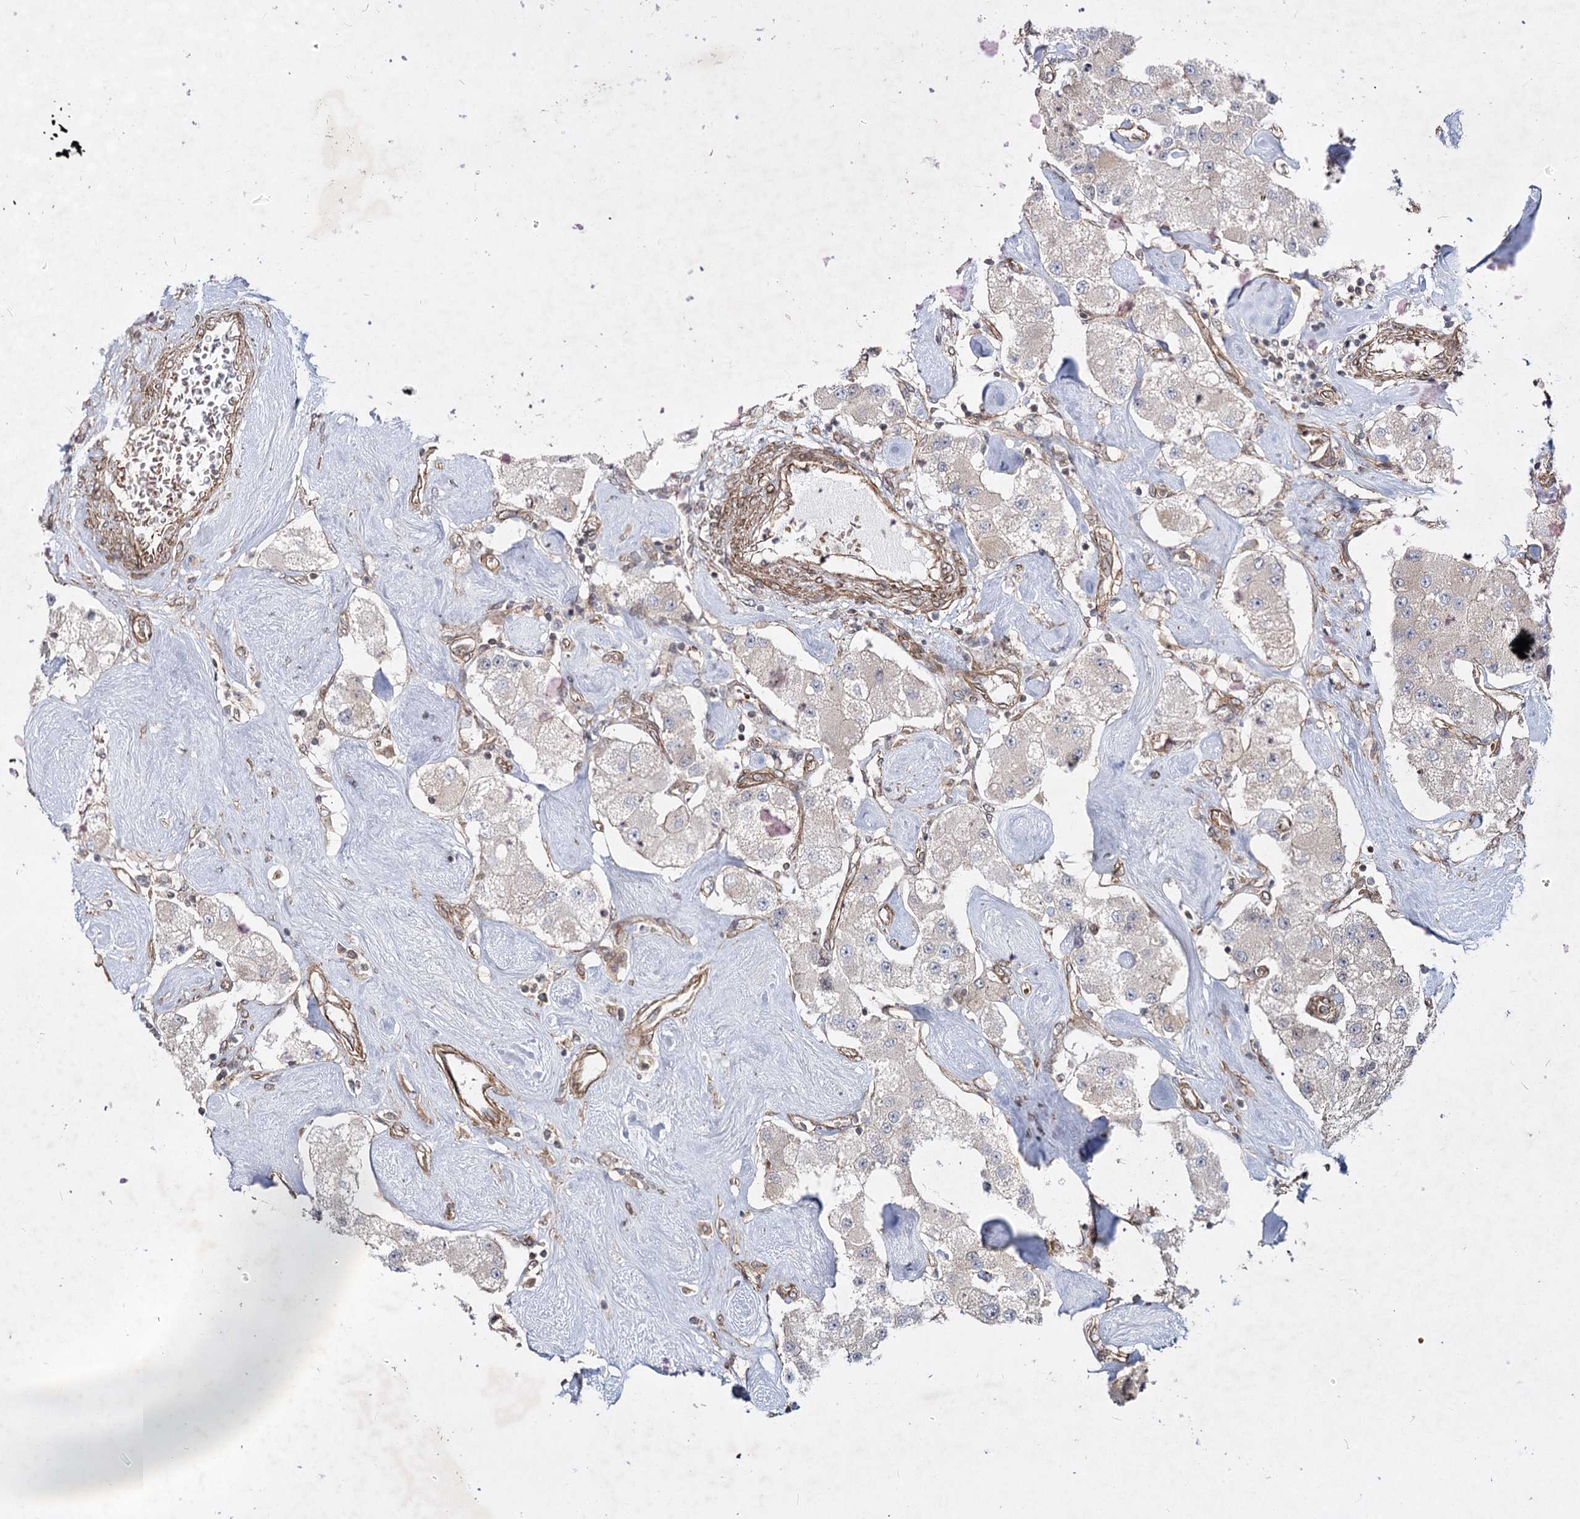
{"staining": {"intensity": "negative", "quantity": "none", "location": "none"}, "tissue": "carcinoid", "cell_type": "Tumor cells", "image_type": "cancer", "snomed": [{"axis": "morphology", "description": "Carcinoid, malignant, NOS"}, {"axis": "topography", "description": "Pancreas"}], "caption": "Carcinoid stained for a protein using immunohistochemistry (IHC) demonstrates no expression tumor cells.", "gene": "IQSEC1", "patient": {"sex": "male", "age": 41}}